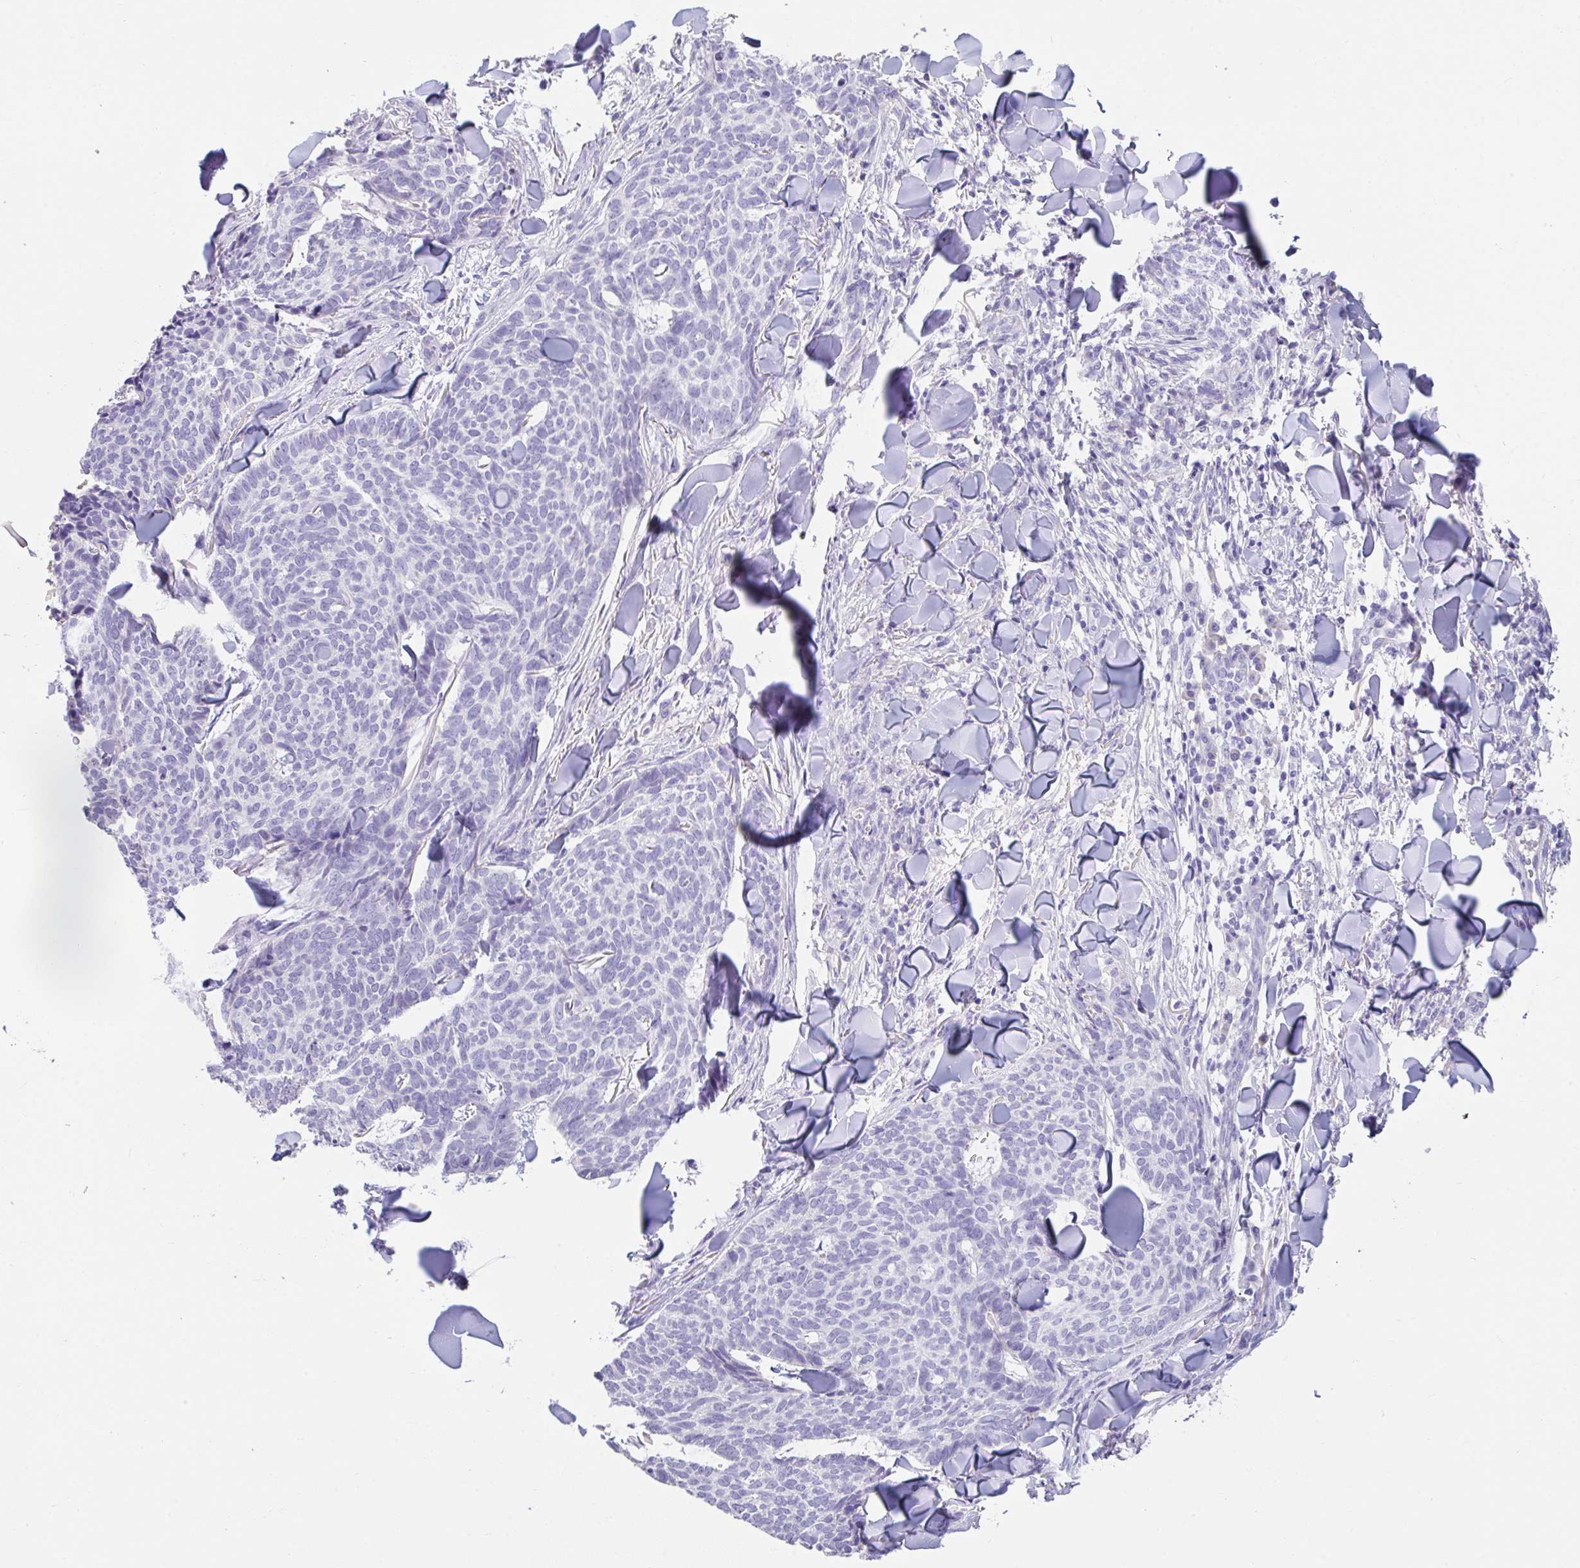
{"staining": {"intensity": "negative", "quantity": "none", "location": "none"}, "tissue": "skin cancer", "cell_type": "Tumor cells", "image_type": "cancer", "snomed": [{"axis": "morphology", "description": "Normal tissue, NOS"}, {"axis": "morphology", "description": "Basal cell carcinoma"}, {"axis": "topography", "description": "Skin"}], "caption": "Skin basal cell carcinoma was stained to show a protein in brown. There is no significant positivity in tumor cells. Brightfield microscopy of immunohistochemistry stained with DAB (3,3'-diaminobenzidine) (brown) and hematoxylin (blue), captured at high magnification.", "gene": "SLC44A4", "patient": {"sex": "male", "age": 50}}